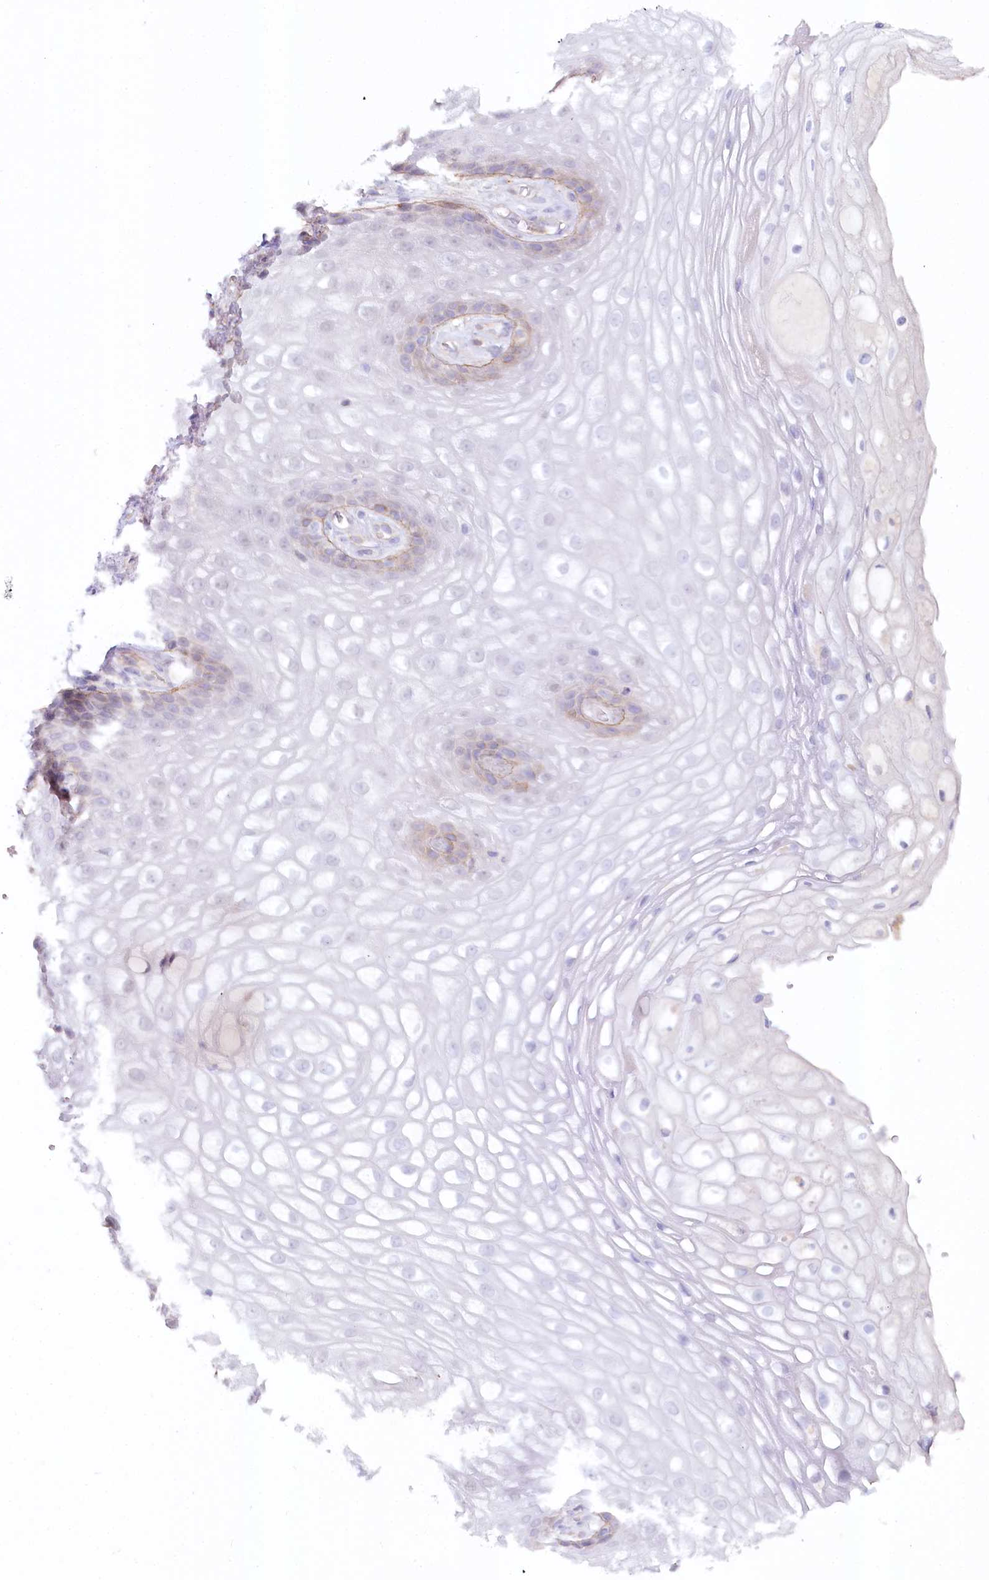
{"staining": {"intensity": "negative", "quantity": "none", "location": "none"}, "tissue": "vagina", "cell_type": "Squamous epithelial cells", "image_type": "normal", "snomed": [{"axis": "morphology", "description": "Normal tissue, NOS"}, {"axis": "topography", "description": "Vagina"}], "caption": "The micrograph reveals no significant expression in squamous epithelial cells of vagina.", "gene": "ALDH3B1", "patient": {"sex": "female", "age": 60}}